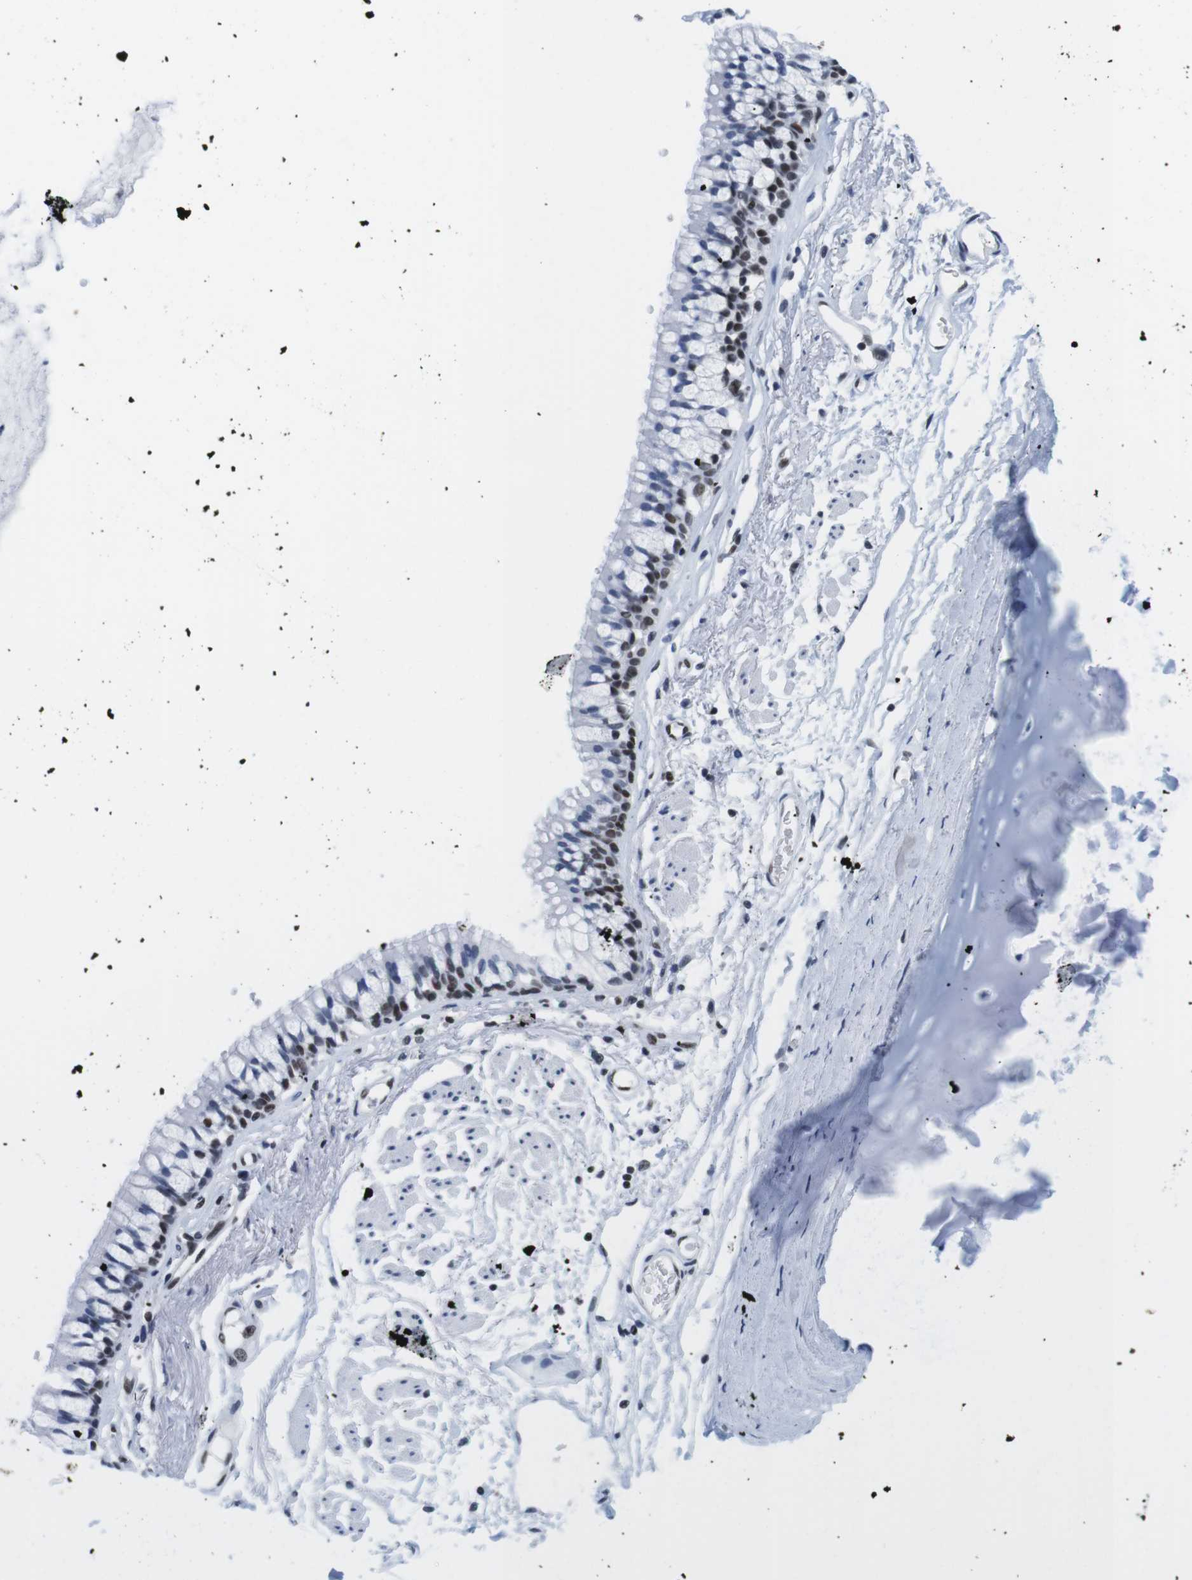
{"staining": {"intensity": "negative", "quantity": "none", "location": "none"}, "tissue": "adipose tissue", "cell_type": "Adipocytes", "image_type": "normal", "snomed": [{"axis": "morphology", "description": "Normal tissue, NOS"}, {"axis": "topography", "description": "Cartilage tissue"}, {"axis": "topography", "description": "Bronchus"}], "caption": "Immunohistochemistry micrograph of normal adipose tissue: adipose tissue stained with DAB (3,3'-diaminobenzidine) reveals no significant protein expression in adipocytes. (Brightfield microscopy of DAB (3,3'-diaminobenzidine) IHC at high magnification).", "gene": "IFI16", "patient": {"sex": "female", "age": 73}}